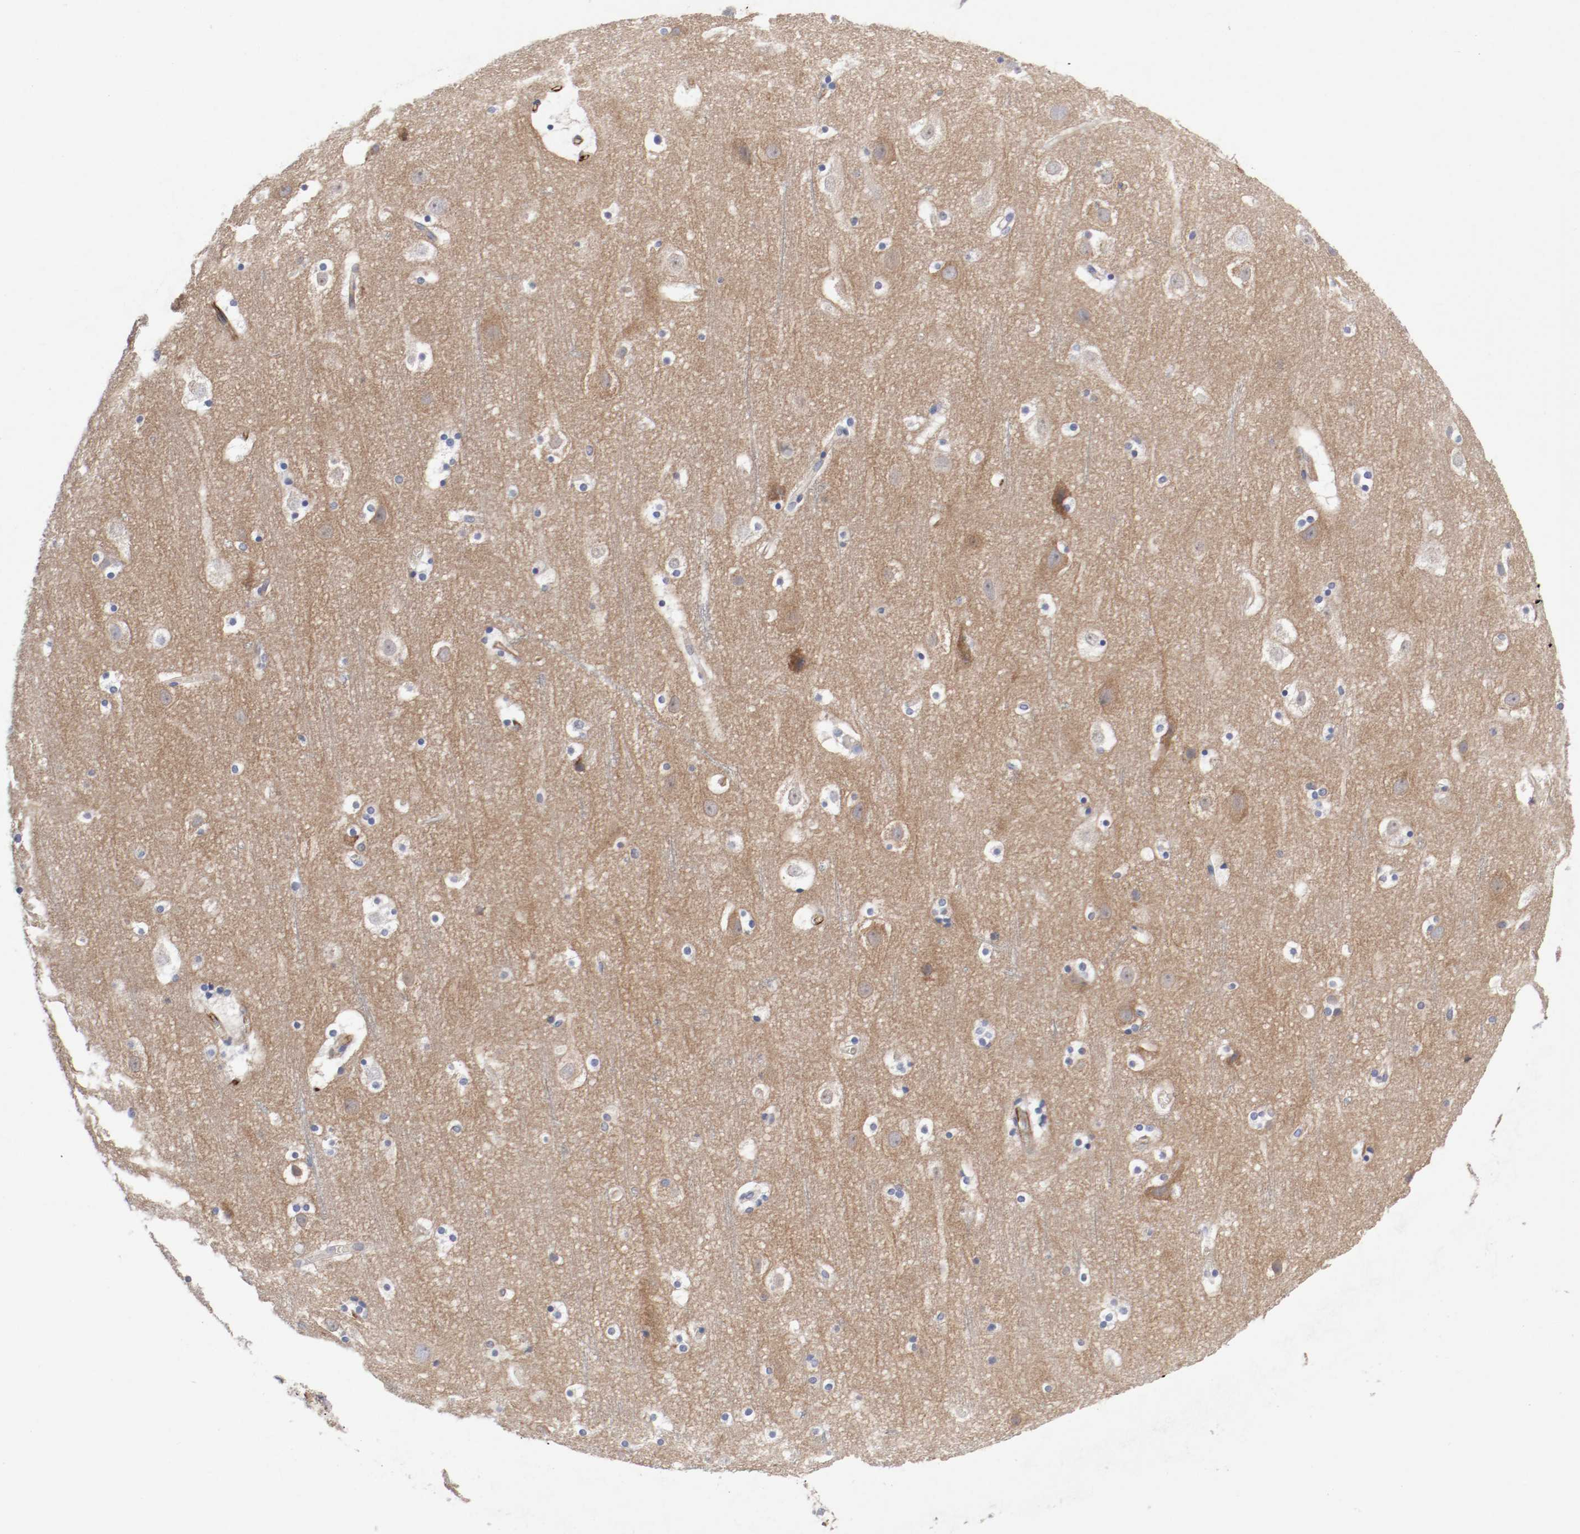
{"staining": {"intensity": "moderate", "quantity": "25%-75%", "location": "cytoplasmic/membranous"}, "tissue": "cerebral cortex", "cell_type": "Endothelial cells", "image_type": "normal", "snomed": [{"axis": "morphology", "description": "Normal tissue, NOS"}, {"axis": "topography", "description": "Cerebral cortex"}], "caption": "About 25%-75% of endothelial cells in normal cerebral cortex demonstrate moderate cytoplasmic/membranous protein positivity as visualized by brown immunohistochemical staining.", "gene": "GIT1", "patient": {"sex": "male", "age": 45}}